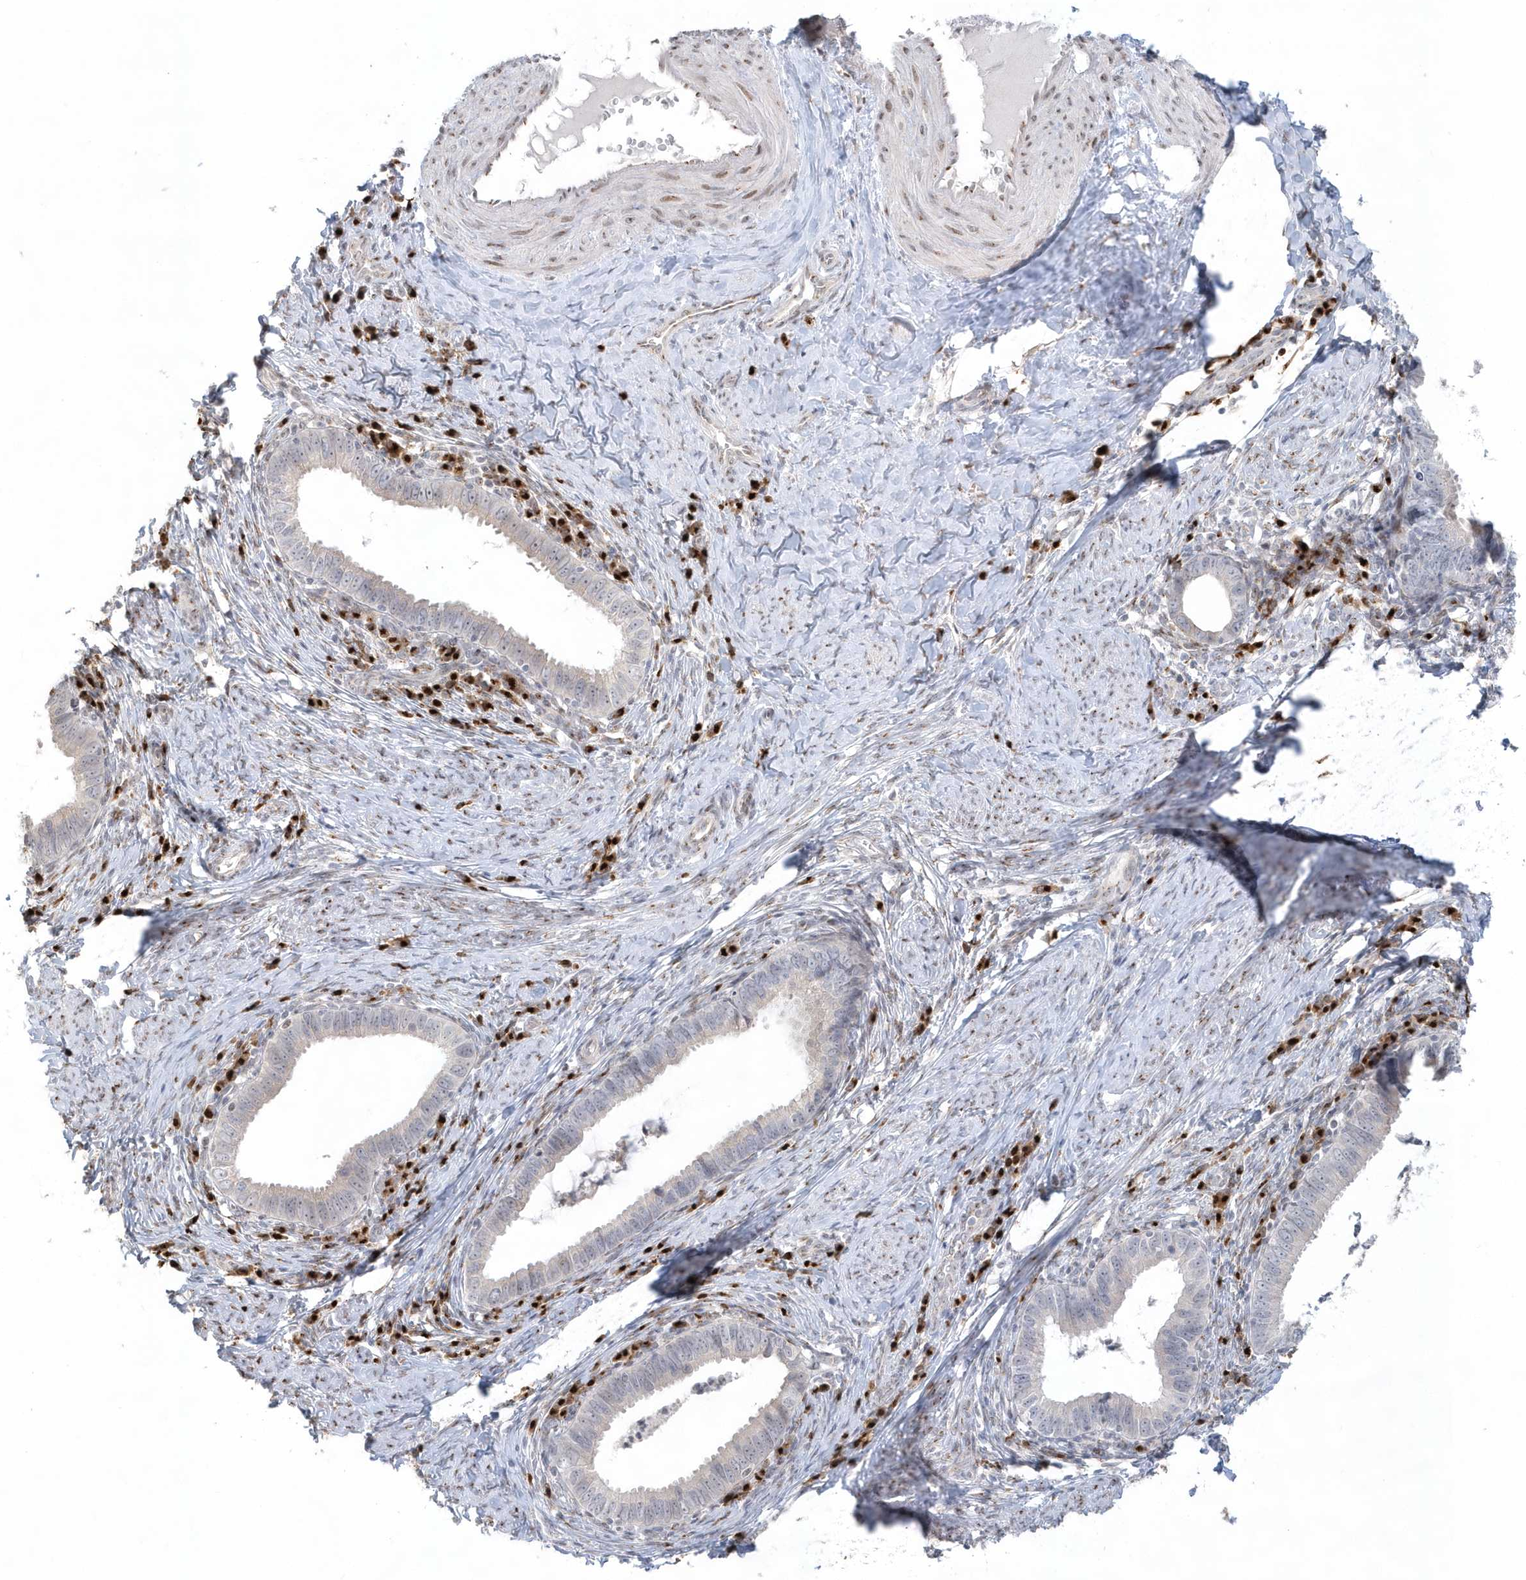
{"staining": {"intensity": "negative", "quantity": "none", "location": "none"}, "tissue": "cervical cancer", "cell_type": "Tumor cells", "image_type": "cancer", "snomed": [{"axis": "morphology", "description": "Adenocarcinoma, NOS"}, {"axis": "topography", "description": "Cervix"}], "caption": "An immunohistochemistry micrograph of adenocarcinoma (cervical) is shown. There is no staining in tumor cells of adenocarcinoma (cervical). (Brightfield microscopy of DAB immunohistochemistry at high magnification).", "gene": "DHFR", "patient": {"sex": "female", "age": 36}}